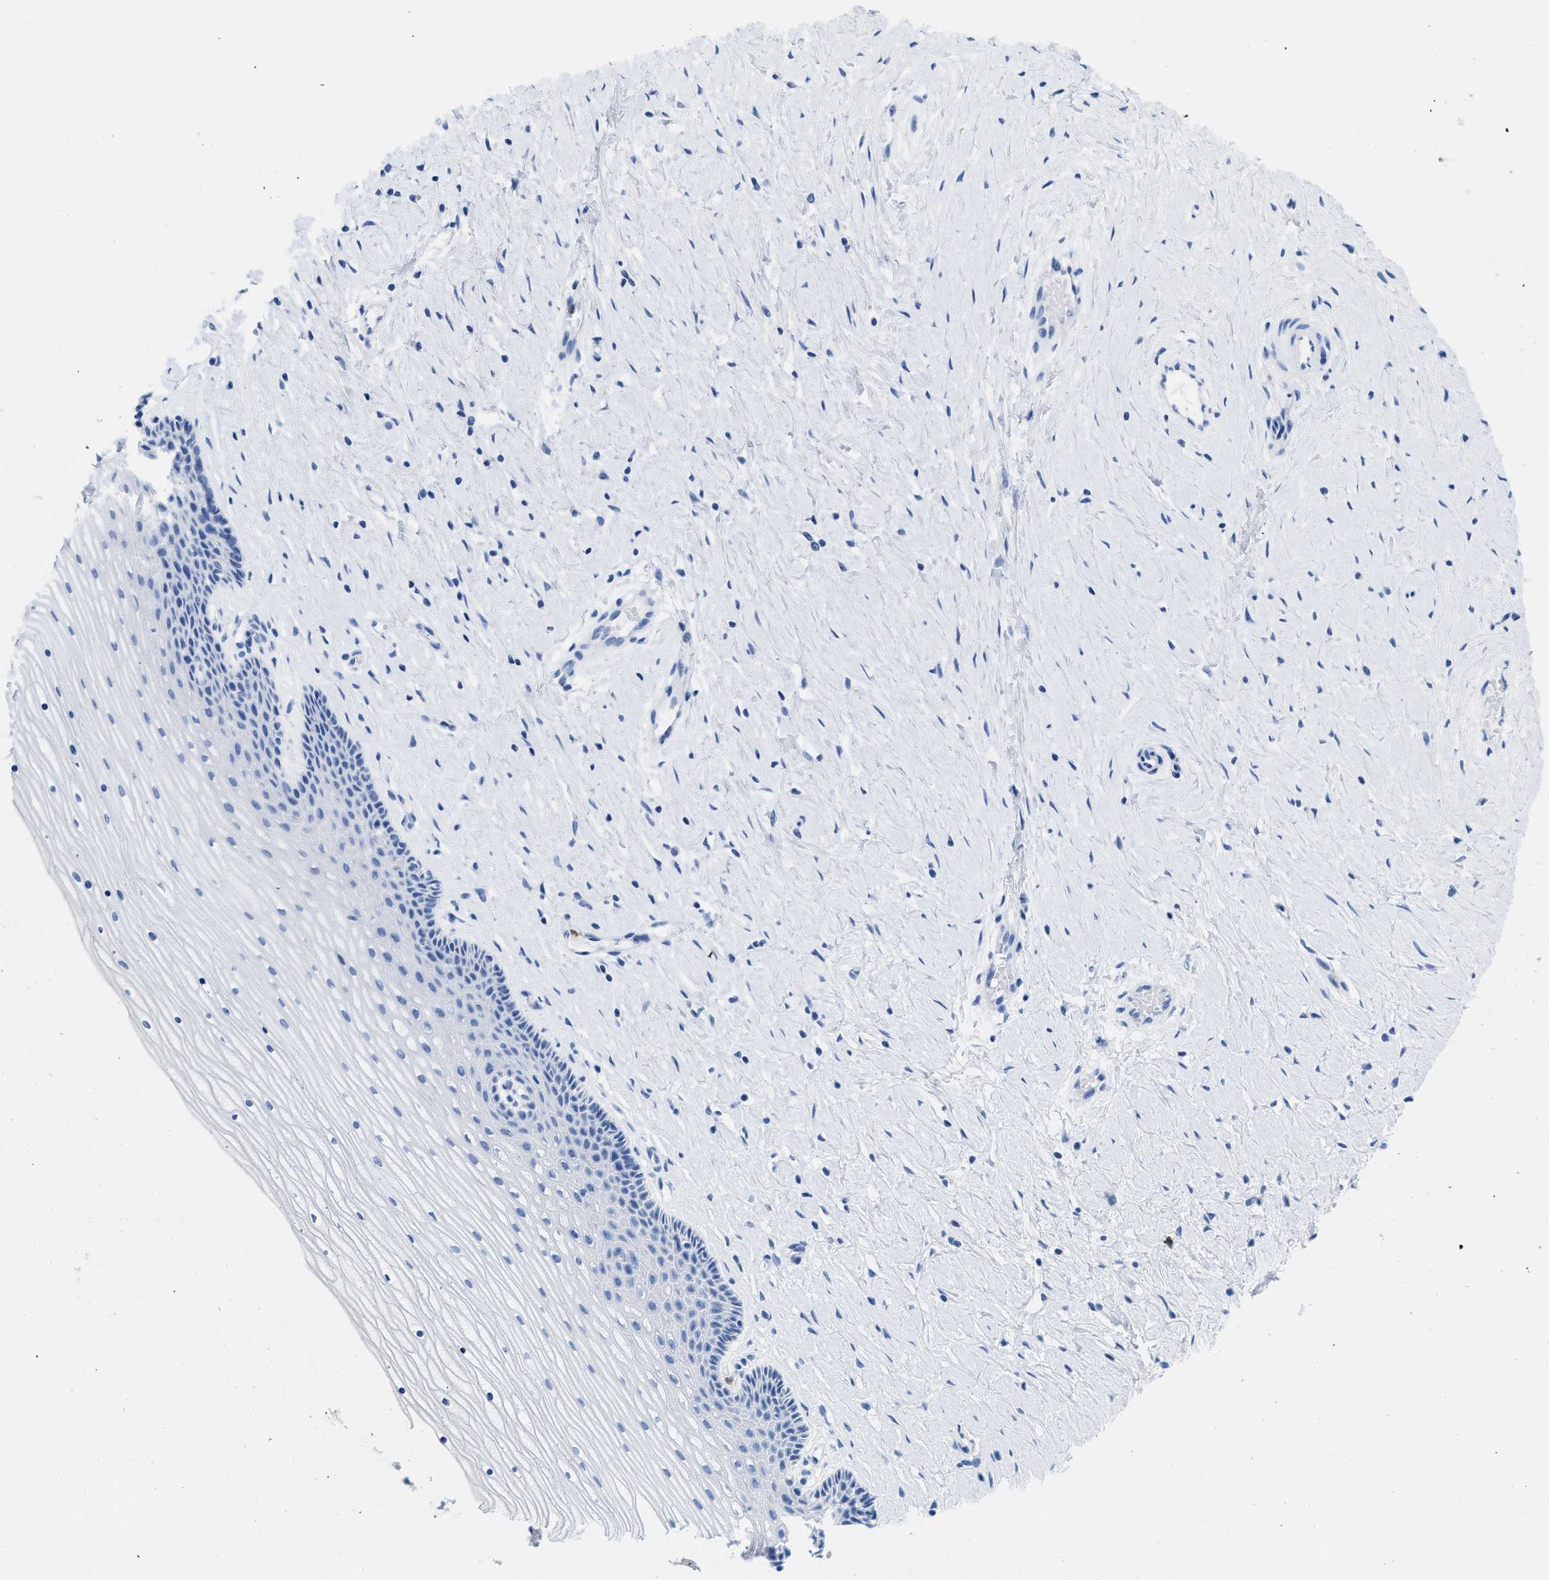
{"staining": {"intensity": "negative", "quantity": "none", "location": "none"}, "tissue": "cervix", "cell_type": "Glandular cells", "image_type": "normal", "snomed": [{"axis": "morphology", "description": "Normal tissue, NOS"}, {"axis": "topography", "description": "Cervix"}], "caption": "Immunohistochemistry photomicrograph of benign cervix stained for a protein (brown), which reveals no expression in glandular cells. (IHC, brightfield microscopy, high magnification).", "gene": "CR1", "patient": {"sex": "female", "age": 39}}